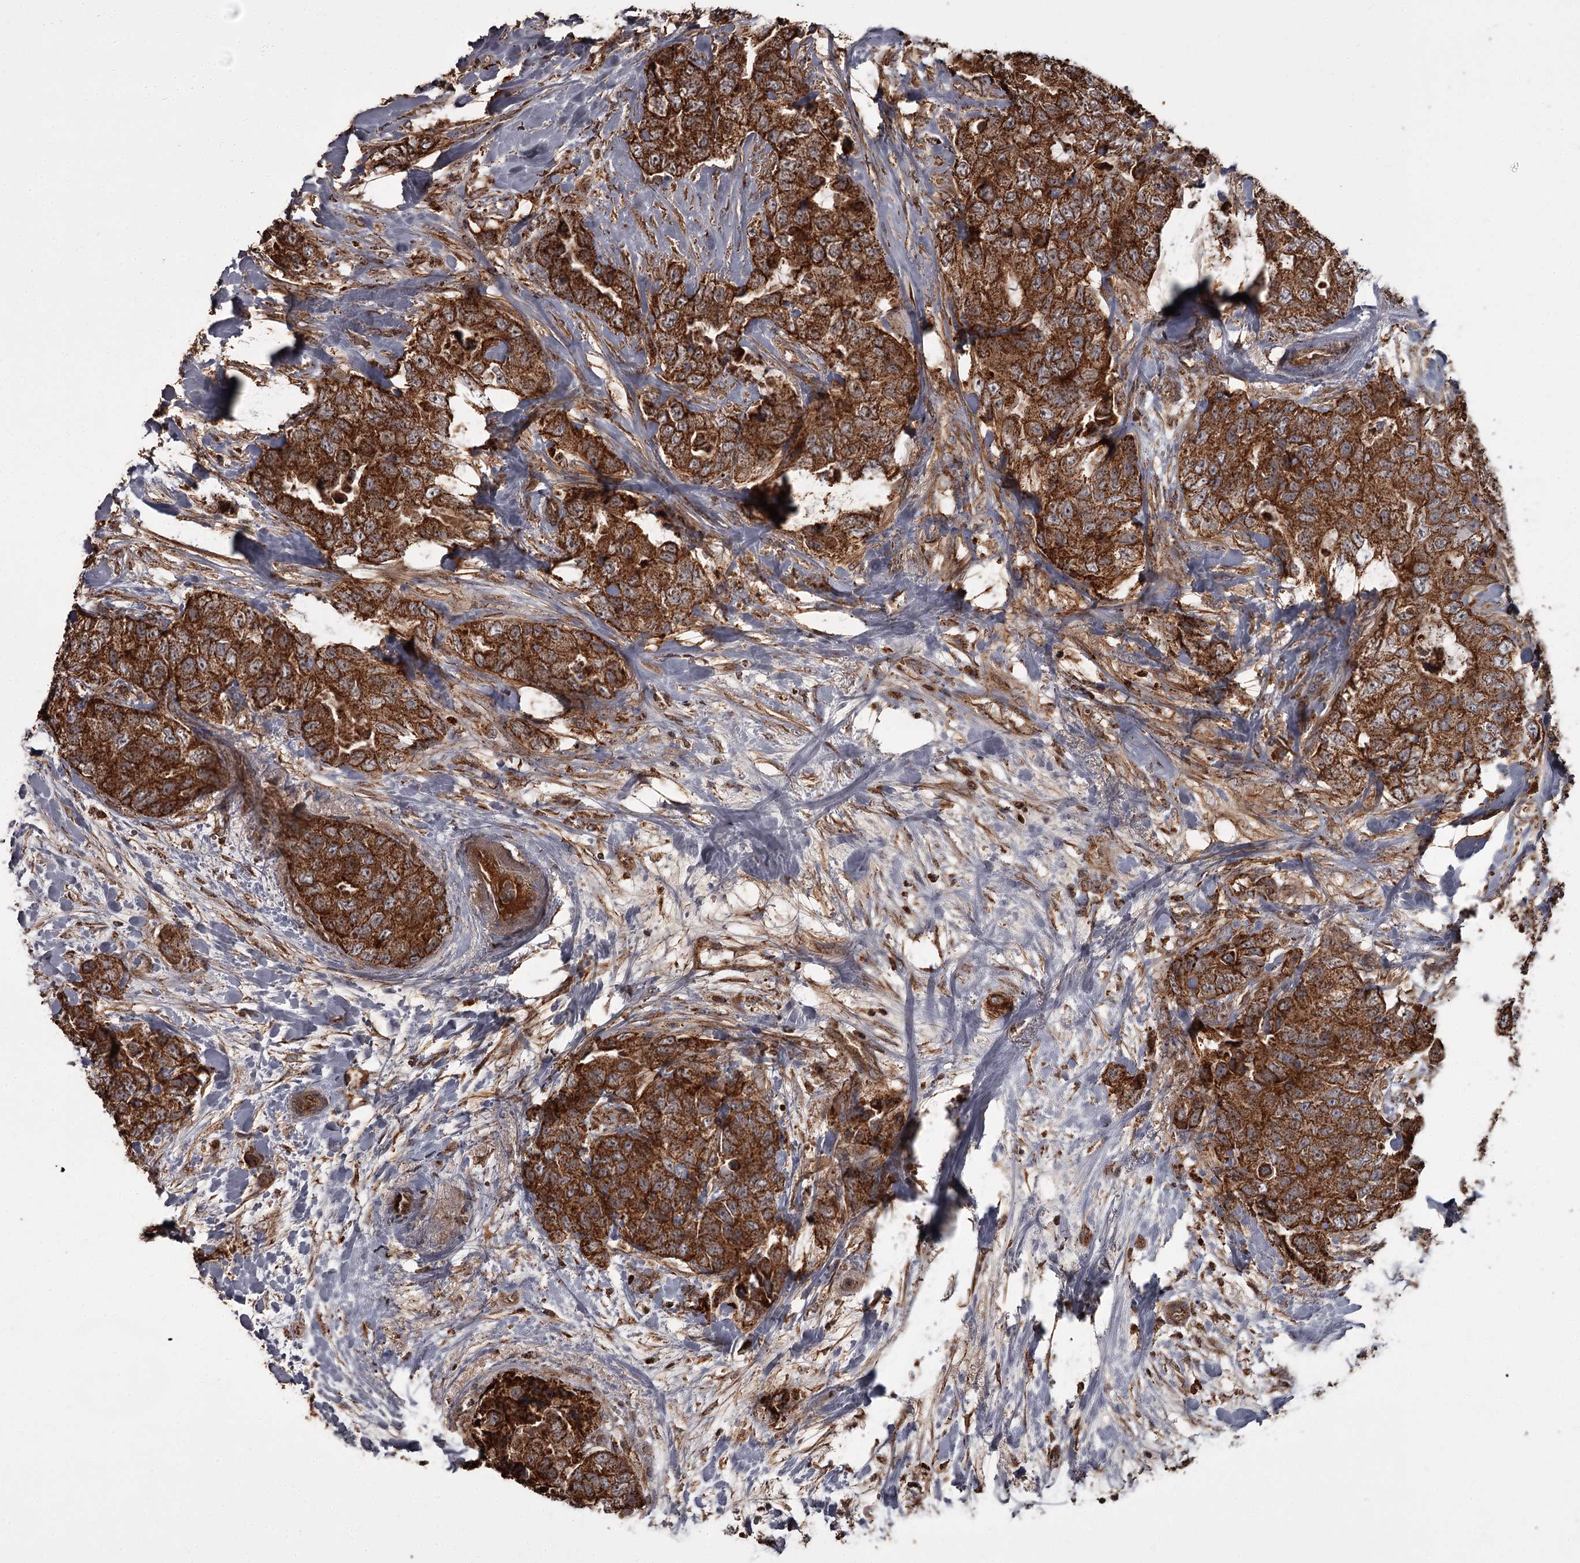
{"staining": {"intensity": "strong", "quantity": ">75%", "location": "cytoplasmic/membranous"}, "tissue": "breast cancer", "cell_type": "Tumor cells", "image_type": "cancer", "snomed": [{"axis": "morphology", "description": "Duct carcinoma"}, {"axis": "topography", "description": "Breast"}], "caption": "Immunohistochemistry (IHC) (DAB (3,3'-diaminobenzidine)) staining of human breast cancer displays strong cytoplasmic/membranous protein expression in about >75% of tumor cells.", "gene": "THAP9", "patient": {"sex": "female", "age": 62}}